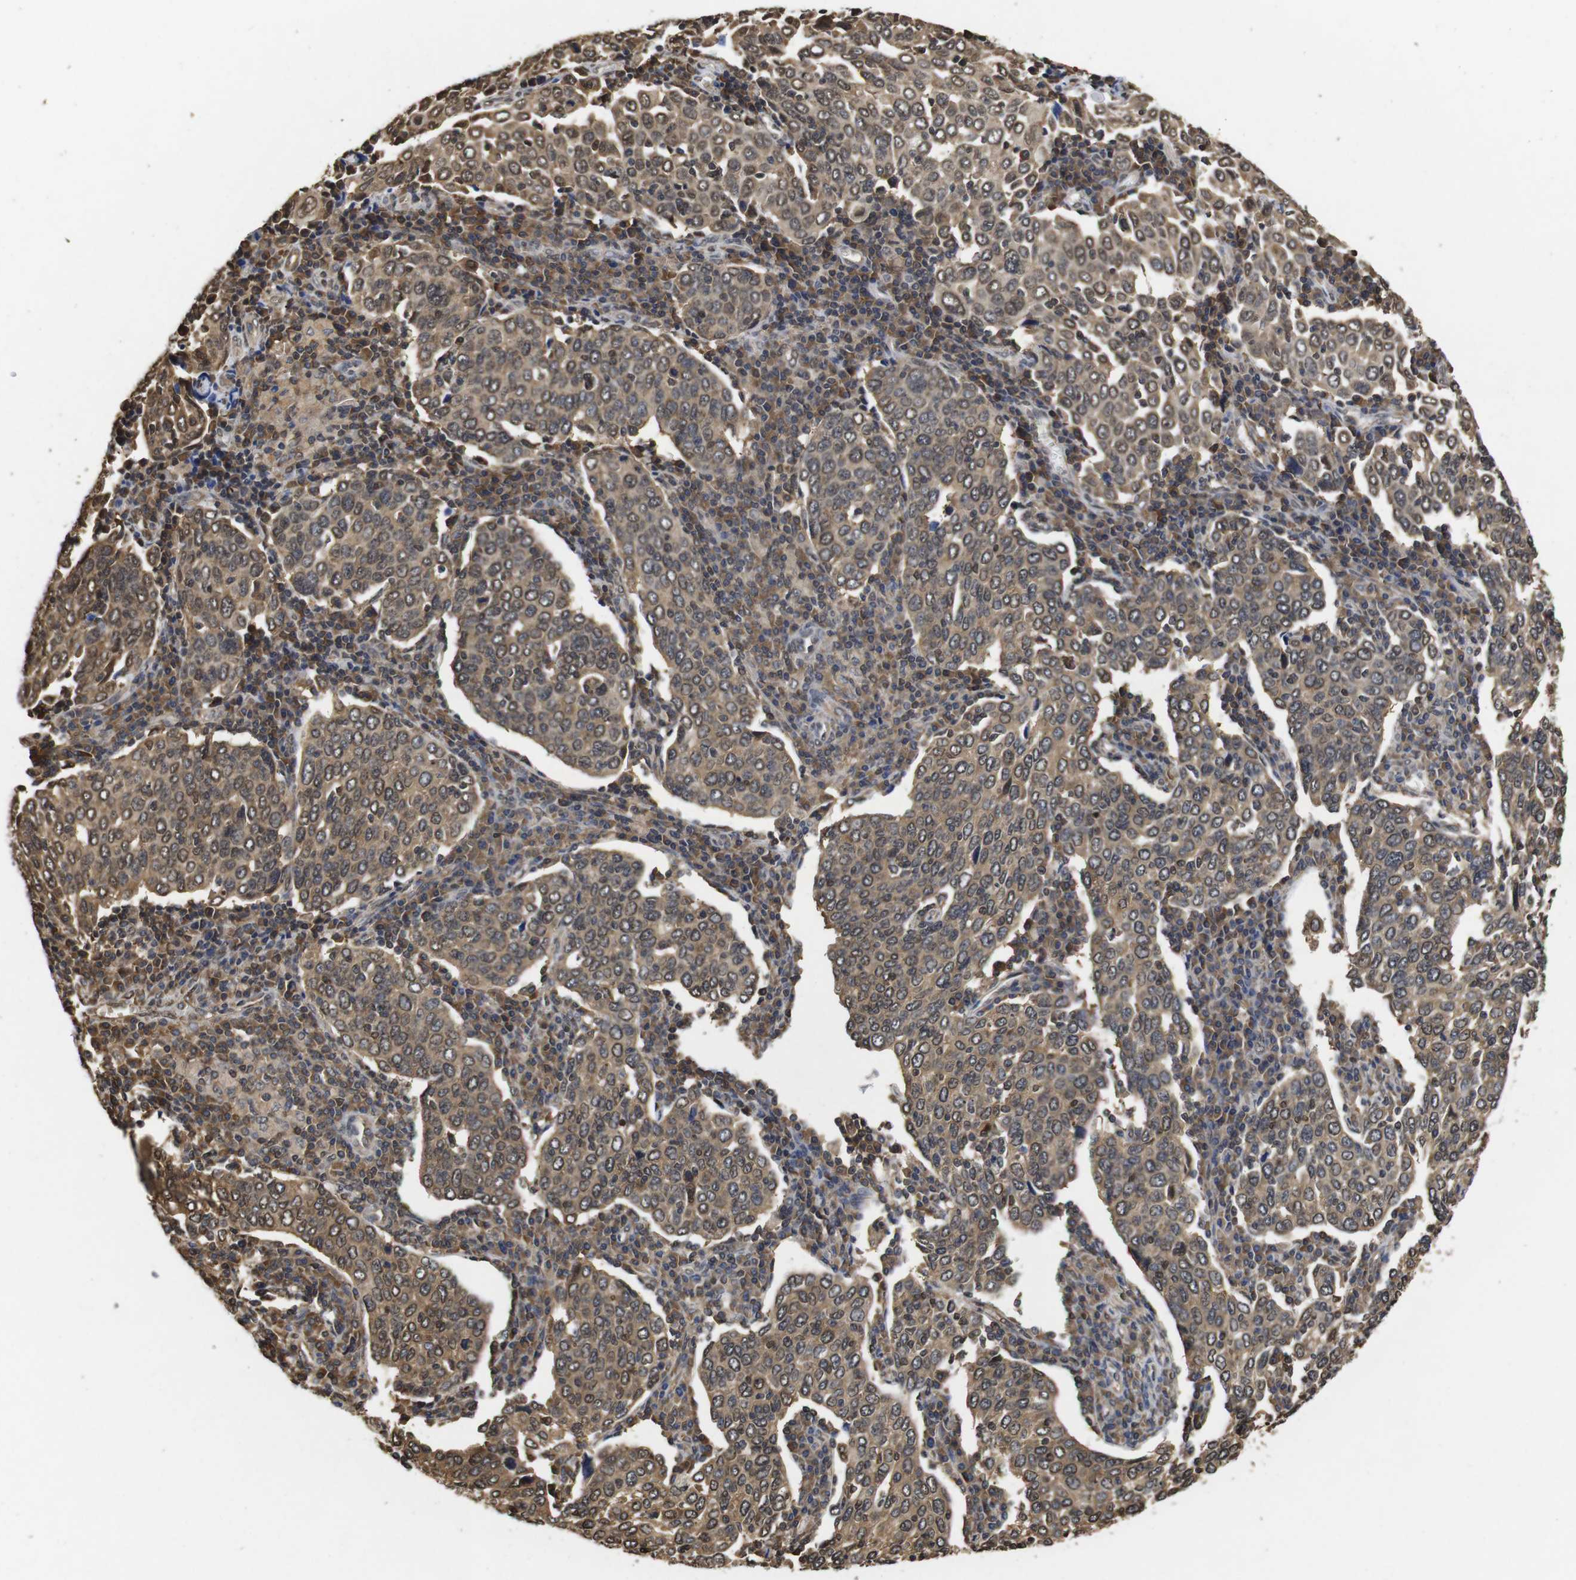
{"staining": {"intensity": "moderate", "quantity": ">75%", "location": "cytoplasmic/membranous,nuclear"}, "tissue": "cervical cancer", "cell_type": "Tumor cells", "image_type": "cancer", "snomed": [{"axis": "morphology", "description": "Squamous cell carcinoma, NOS"}, {"axis": "topography", "description": "Cervix"}], "caption": "Squamous cell carcinoma (cervical) was stained to show a protein in brown. There is medium levels of moderate cytoplasmic/membranous and nuclear staining in approximately >75% of tumor cells.", "gene": "SUMO3", "patient": {"sex": "female", "age": 40}}